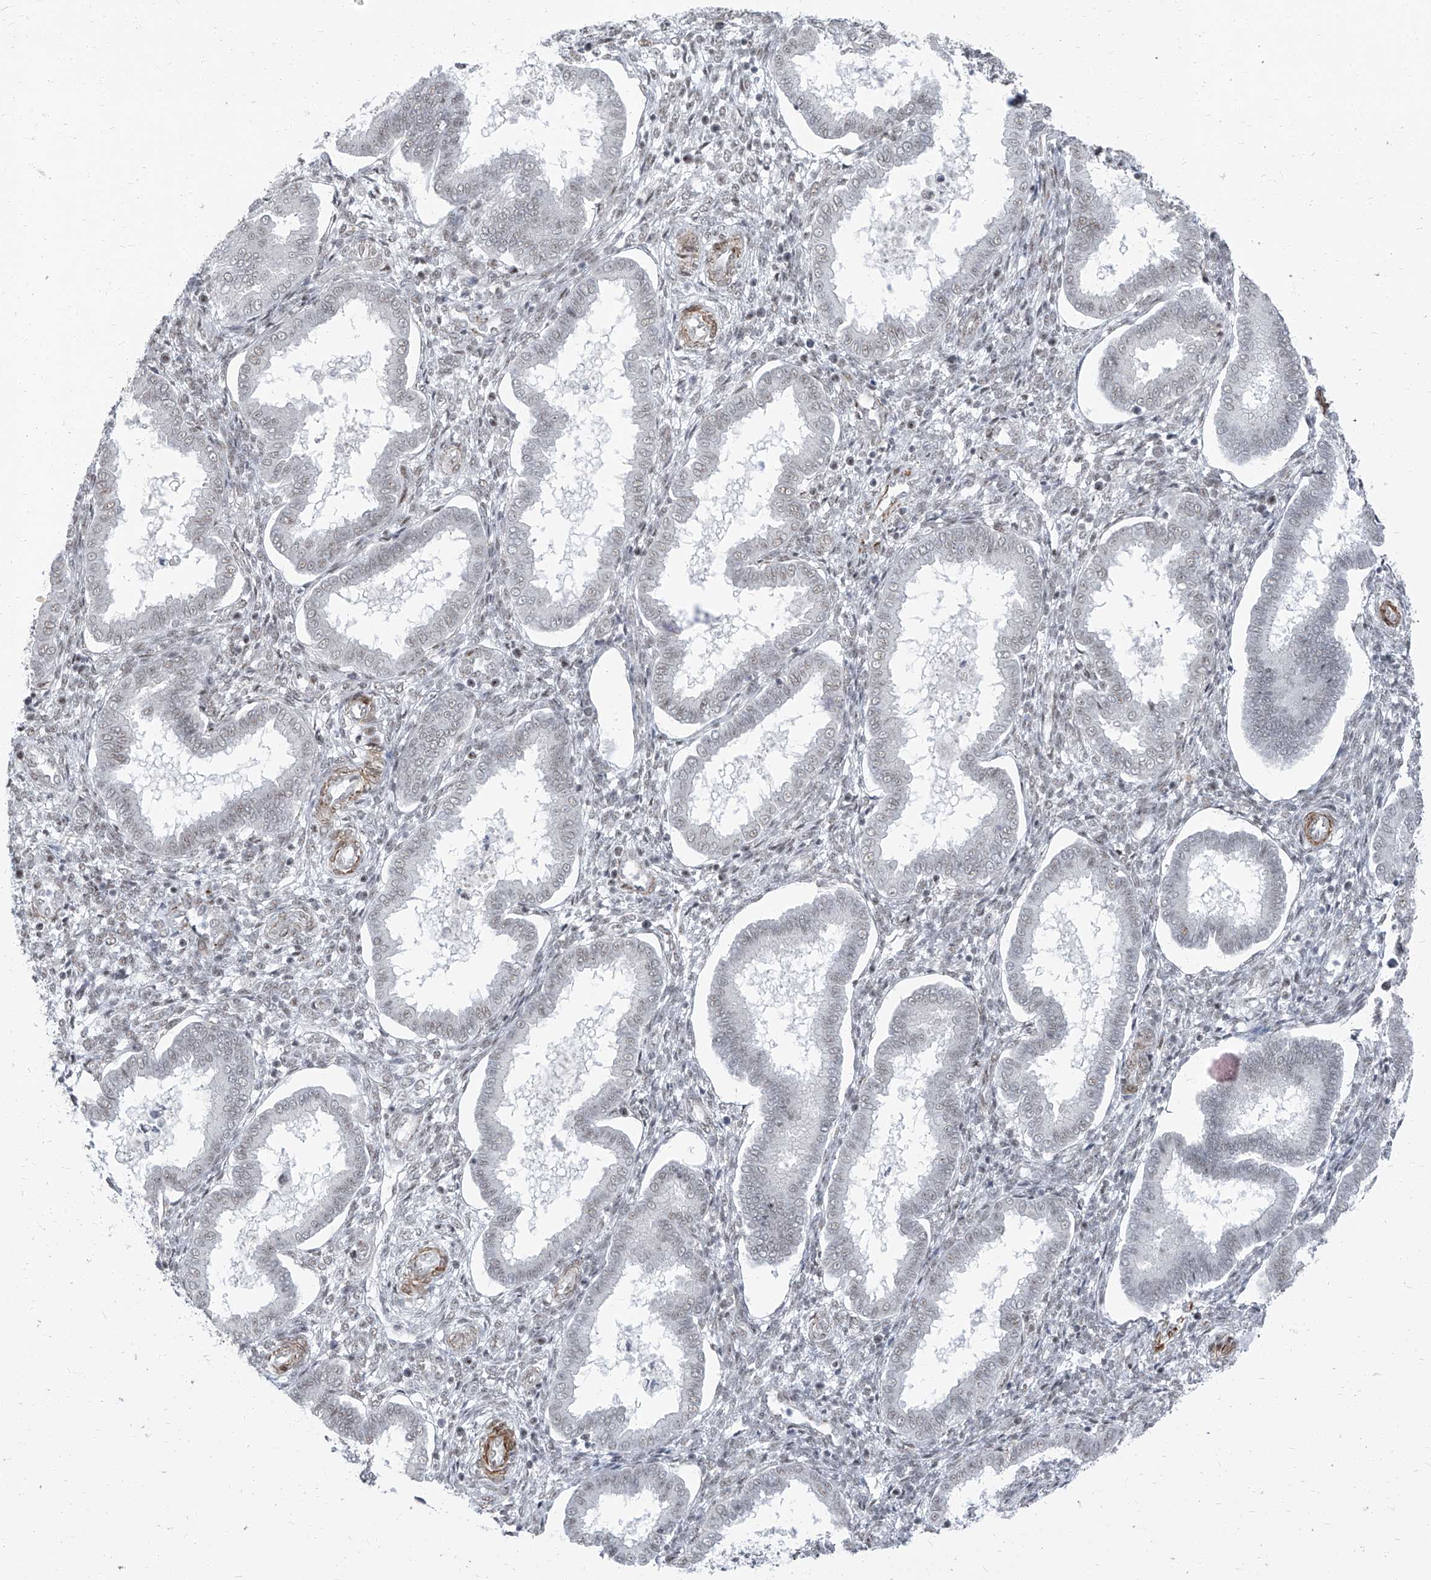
{"staining": {"intensity": "negative", "quantity": "none", "location": "none"}, "tissue": "endometrium", "cell_type": "Cells in endometrial stroma", "image_type": "normal", "snomed": [{"axis": "morphology", "description": "Normal tissue, NOS"}, {"axis": "topography", "description": "Endometrium"}], "caption": "Cells in endometrial stroma show no significant protein expression in benign endometrium.", "gene": "TXLNB", "patient": {"sex": "female", "age": 24}}